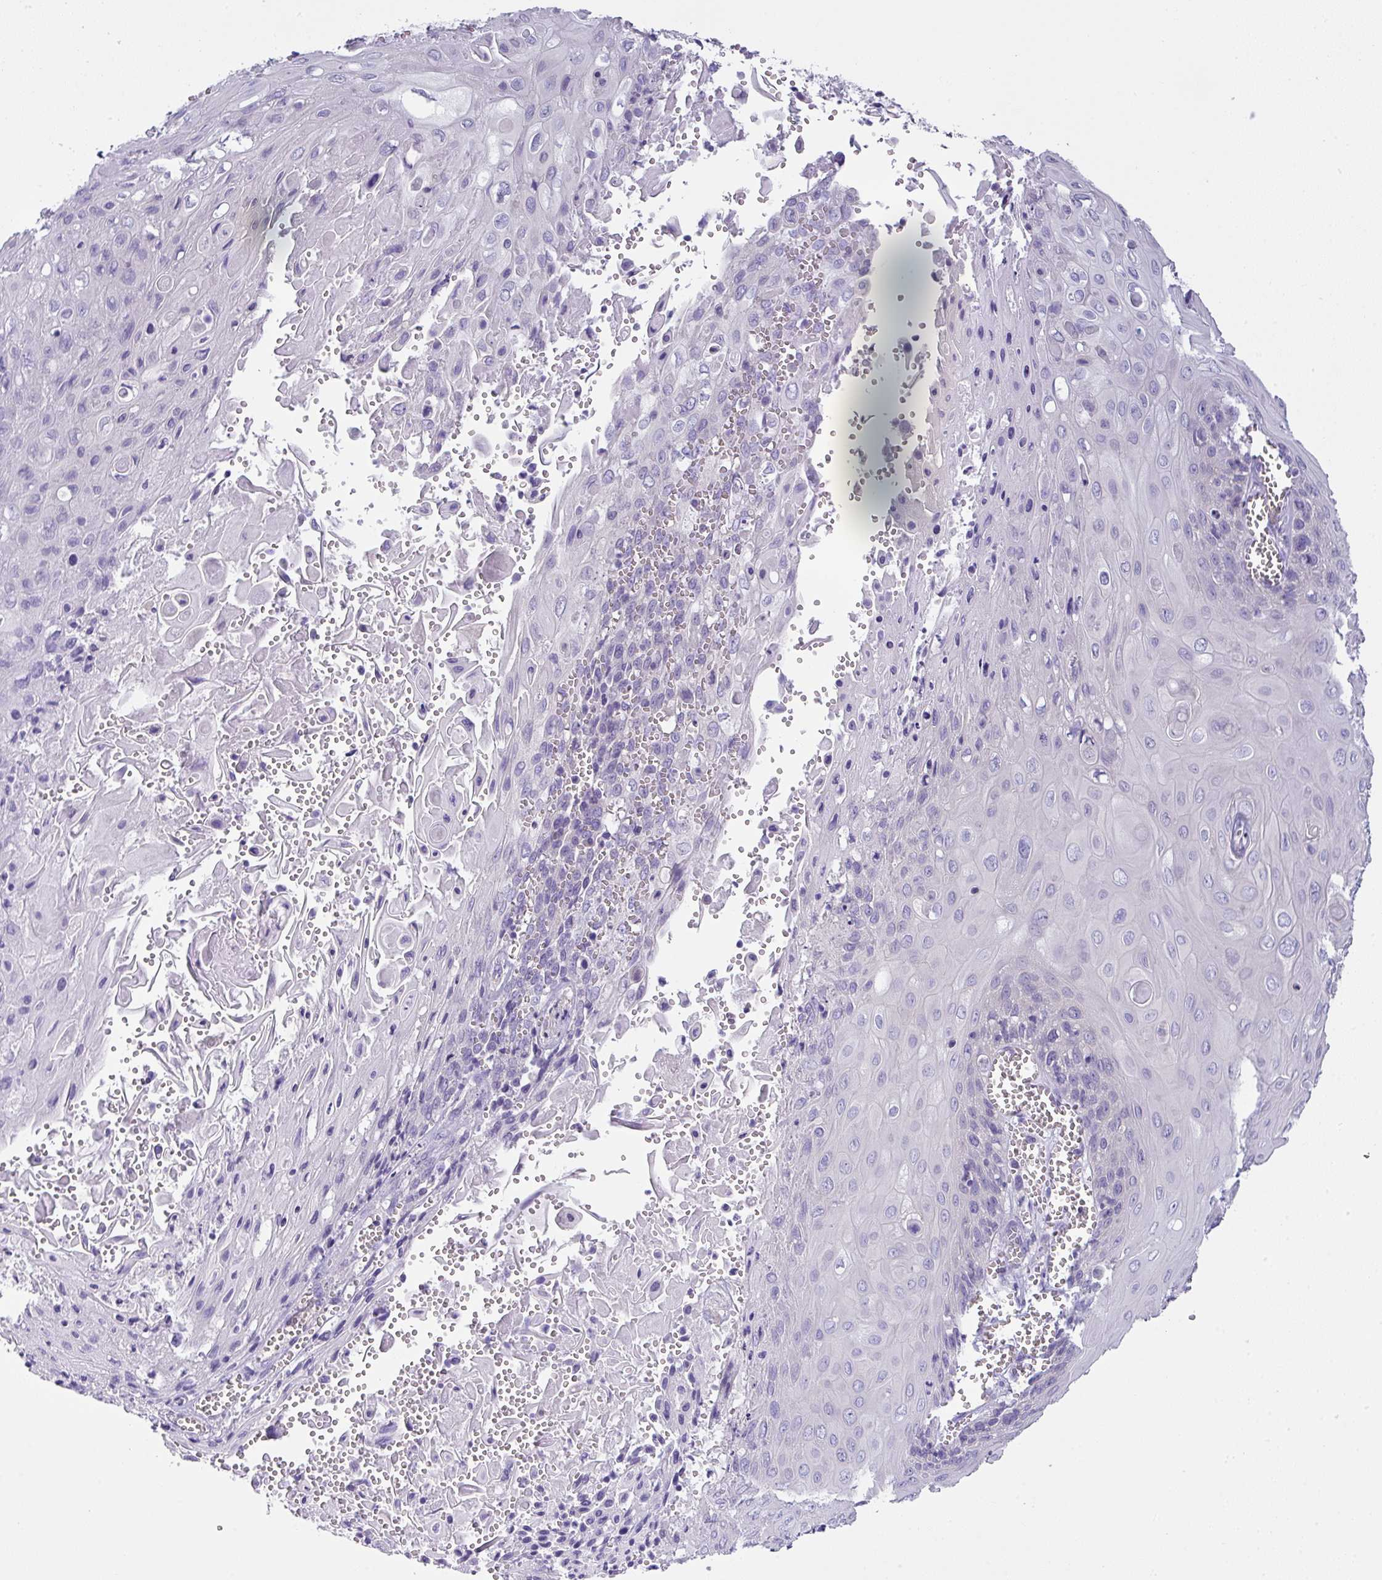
{"staining": {"intensity": "negative", "quantity": "none", "location": "none"}, "tissue": "cervical cancer", "cell_type": "Tumor cells", "image_type": "cancer", "snomed": [{"axis": "morphology", "description": "Squamous cell carcinoma, NOS"}, {"axis": "topography", "description": "Cervix"}], "caption": "This is an immunohistochemistry image of cervical cancer (squamous cell carcinoma). There is no positivity in tumor cells.", "gene": "PALS2", "patient": {"sex": "female", "age": 39}}